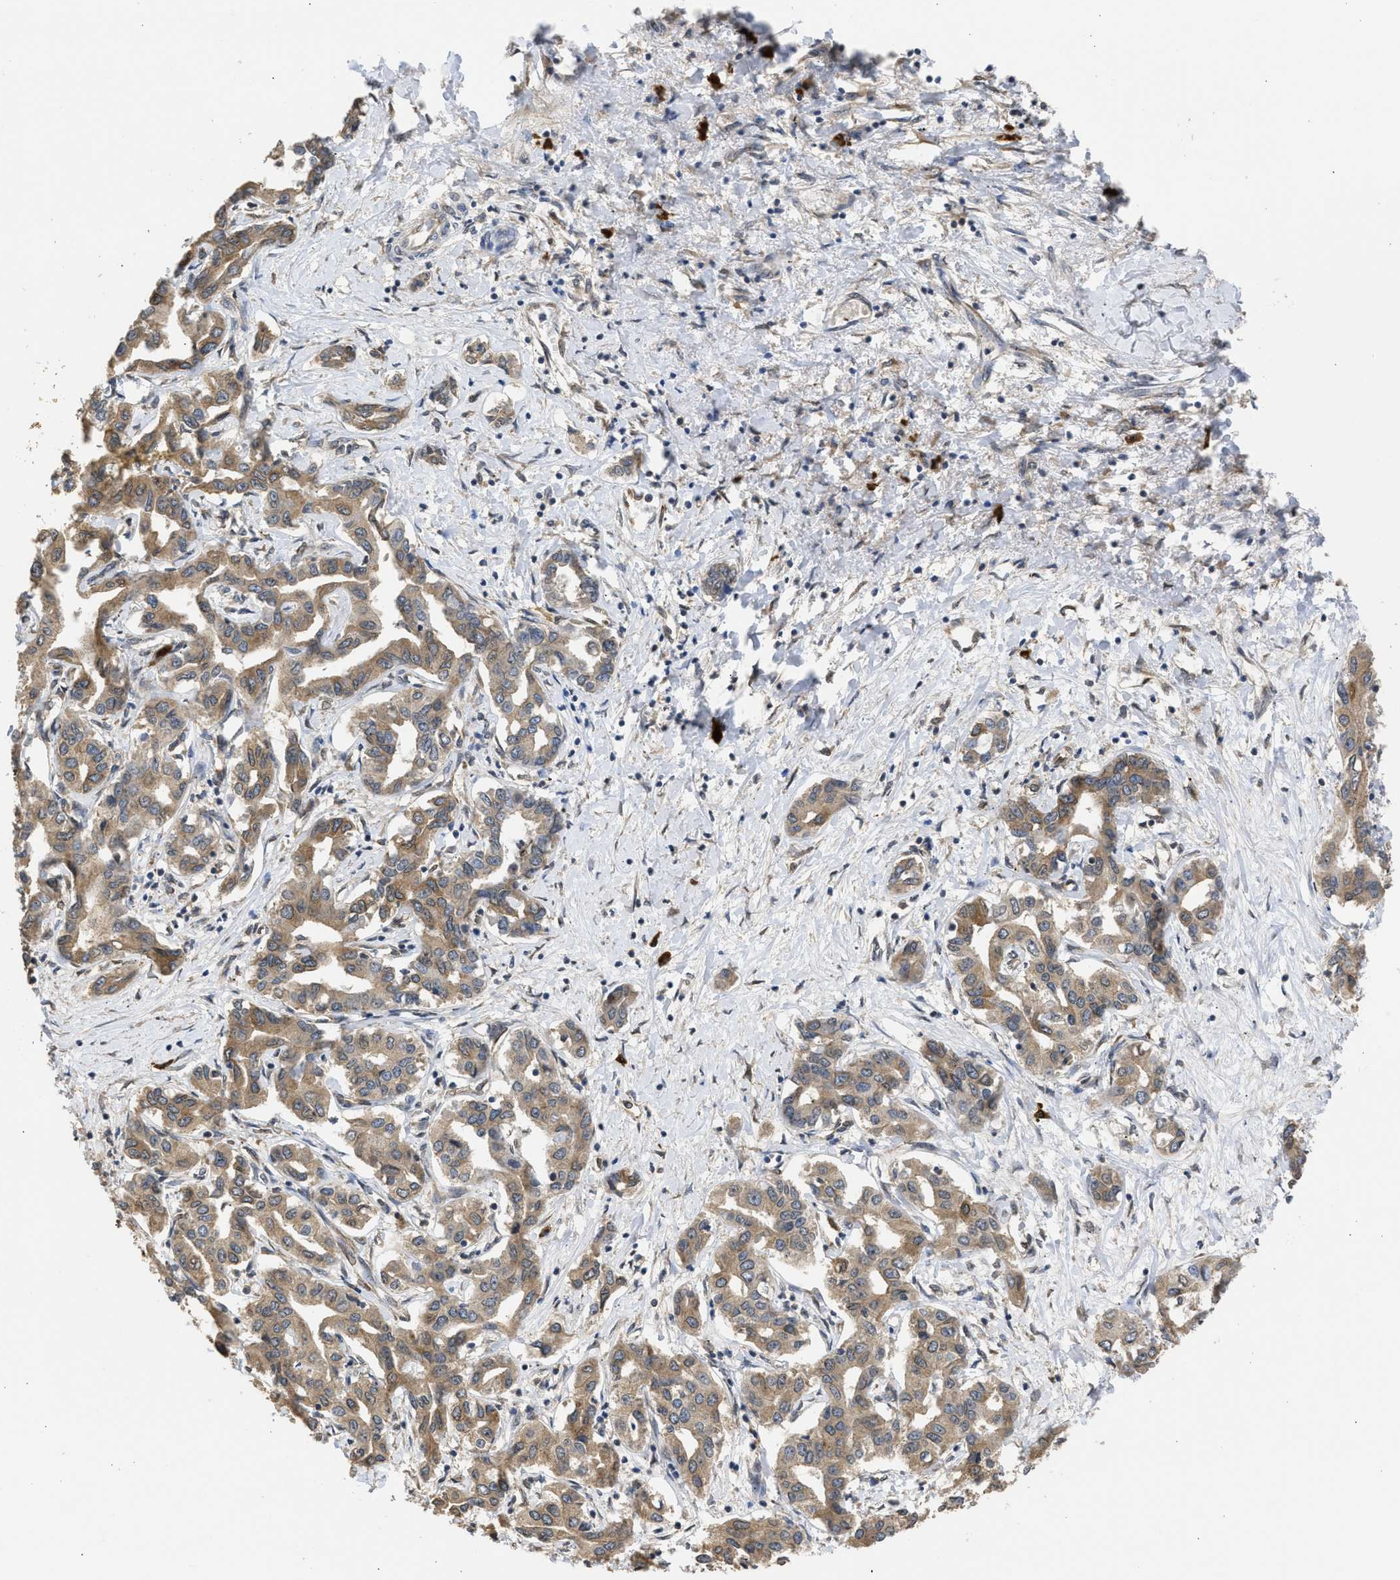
{"staining": {"intensity": "moderate", "quantity": ">75%", "location": "cytoplasmic/membranous"}, "tissue": "liver cancer", "cell_type": "Tumor cells", "image_type": "cancer", "snomed": [{"axis": "morphology", "description": "Cholangiocarcinoma"}, {"axis": "topography", "description": "Liver"}], "caption": "DAB (3,3'-diaminobenzidine) immunohistochemical staining of liver cancer displays moderate cytoplasmic/membranous protein expression in approximately >75% of tumor cells.", "gene": "DNAJC1", "patient": {"sex": "male", "age": 59}}